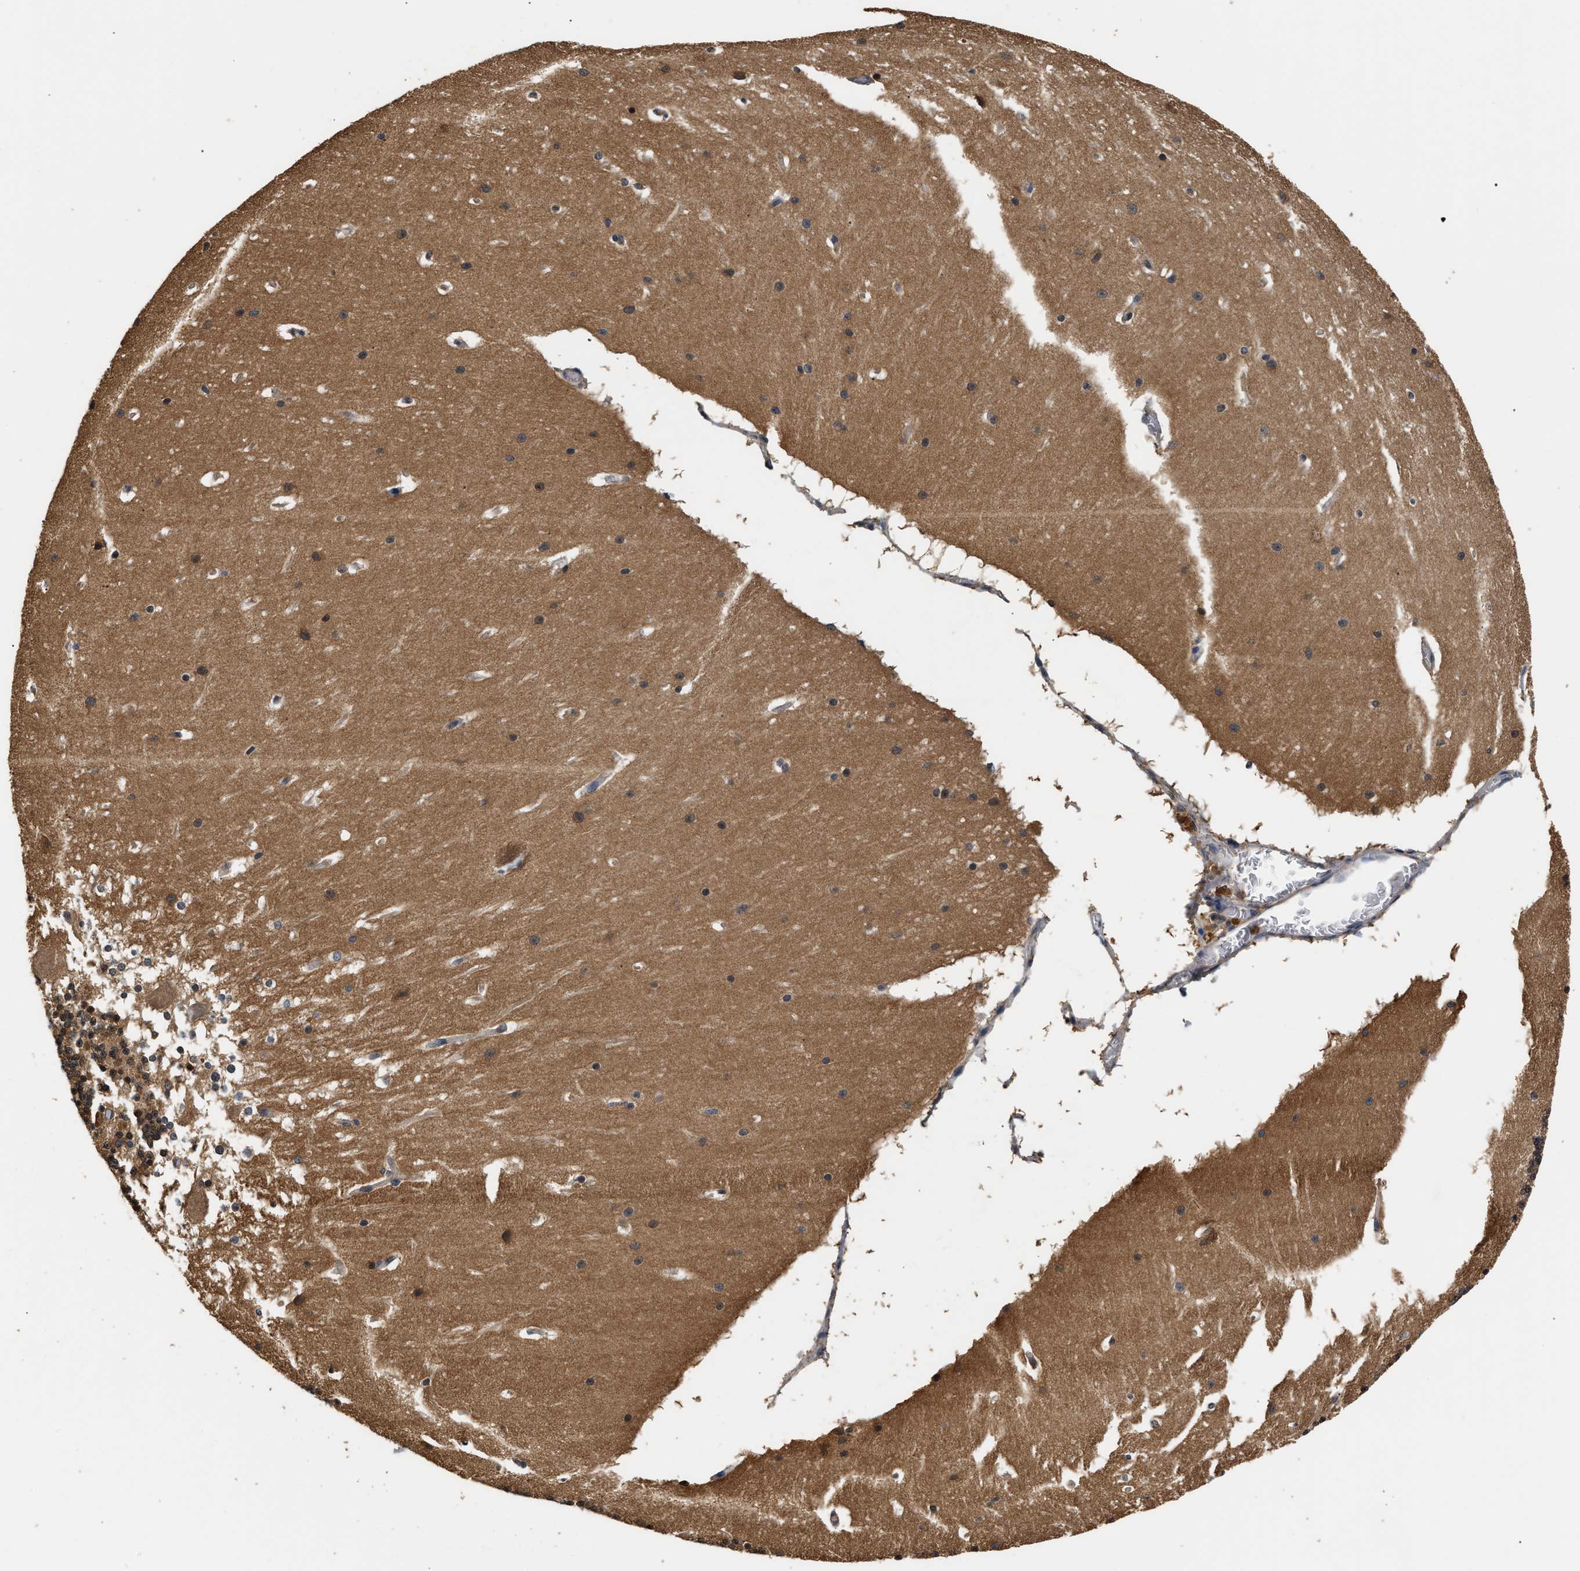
{"staining": {"intensity": "weak", "quantity": ">75%", "location": "cytoplasmic/membranous"}, "tissue": "cerebellum", "cell_type": "Cells in granular layer", "image_type": "normal", "snomed": [{"axis": "morphology", "description": "Normal tissue, NOS"}, {"axis": "topography", "description": "Cerebellum"}], "caption": "High-magnification brightfield microscopy of normal cerebellum stained with DAB (brown) and counterstained with hematoxylin (blue). cells in granular layer exhibit weak cytoplasmic/membranous positivity is identified in about>75% of cells. The protein of interest is shown in brown color, while the nuclei are stained blue.", "gene": "GPI", "patient": {"sex": "female", "age": 19}}